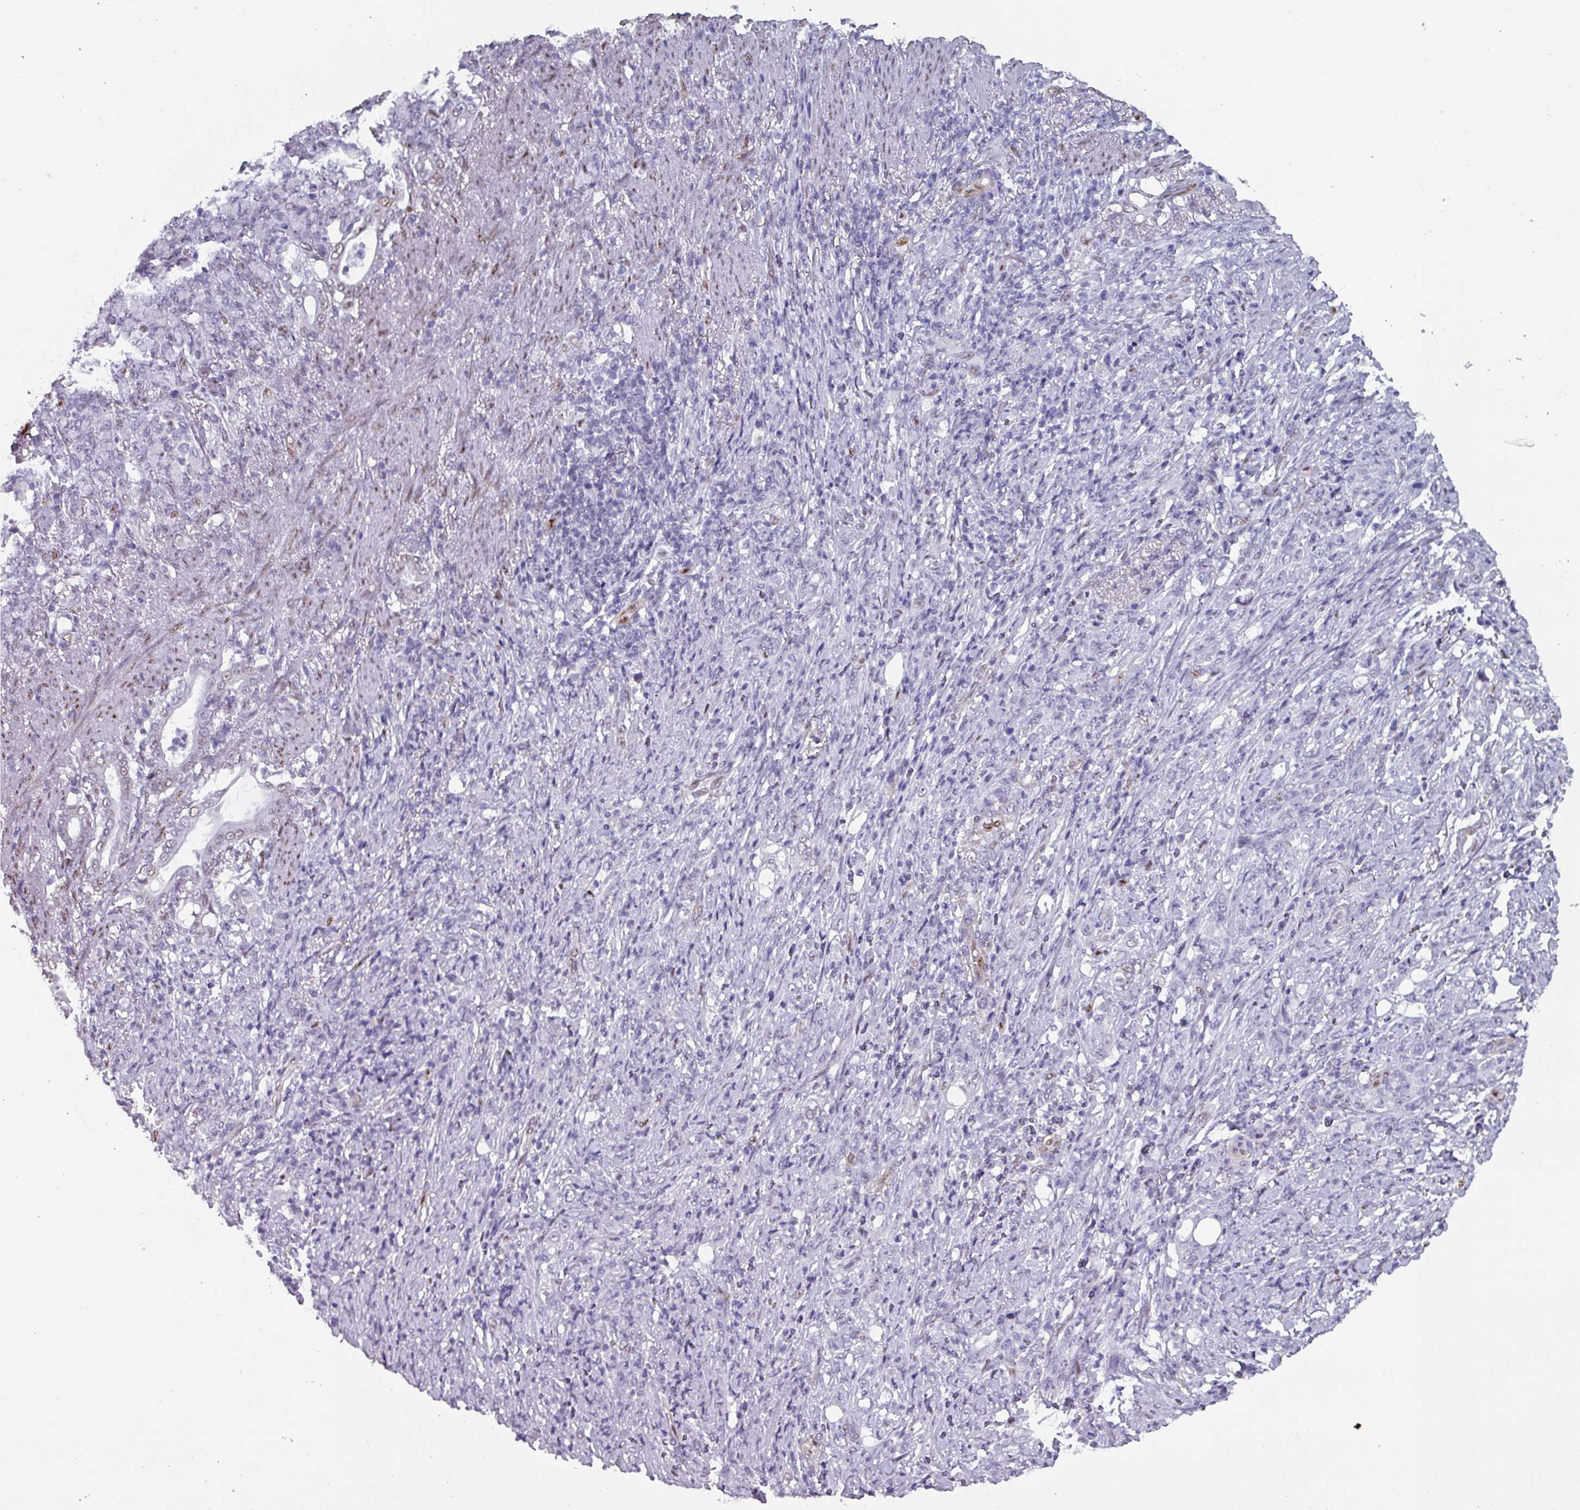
{"staining": {"intensity": "negative", "quantity": "none", "location": "none"}, "tissue": "stomach cancer", "cell_type": "Tumor cells", "image_type": "cancer", "snomed": [{"axis": "morphology", "description": "Normal tissue, NOS"}, {"axis": "morphology", "description": "Adenocarcinoma, NOS"}, {"axis": "topography", "description": "Stomach"}], "caption": "Tumor cells show no significant staining in adenocarcinoma (stomach).", "gene": "ZNF816-ZNF321P", "patient": {"sex": "female", "age": 79}}